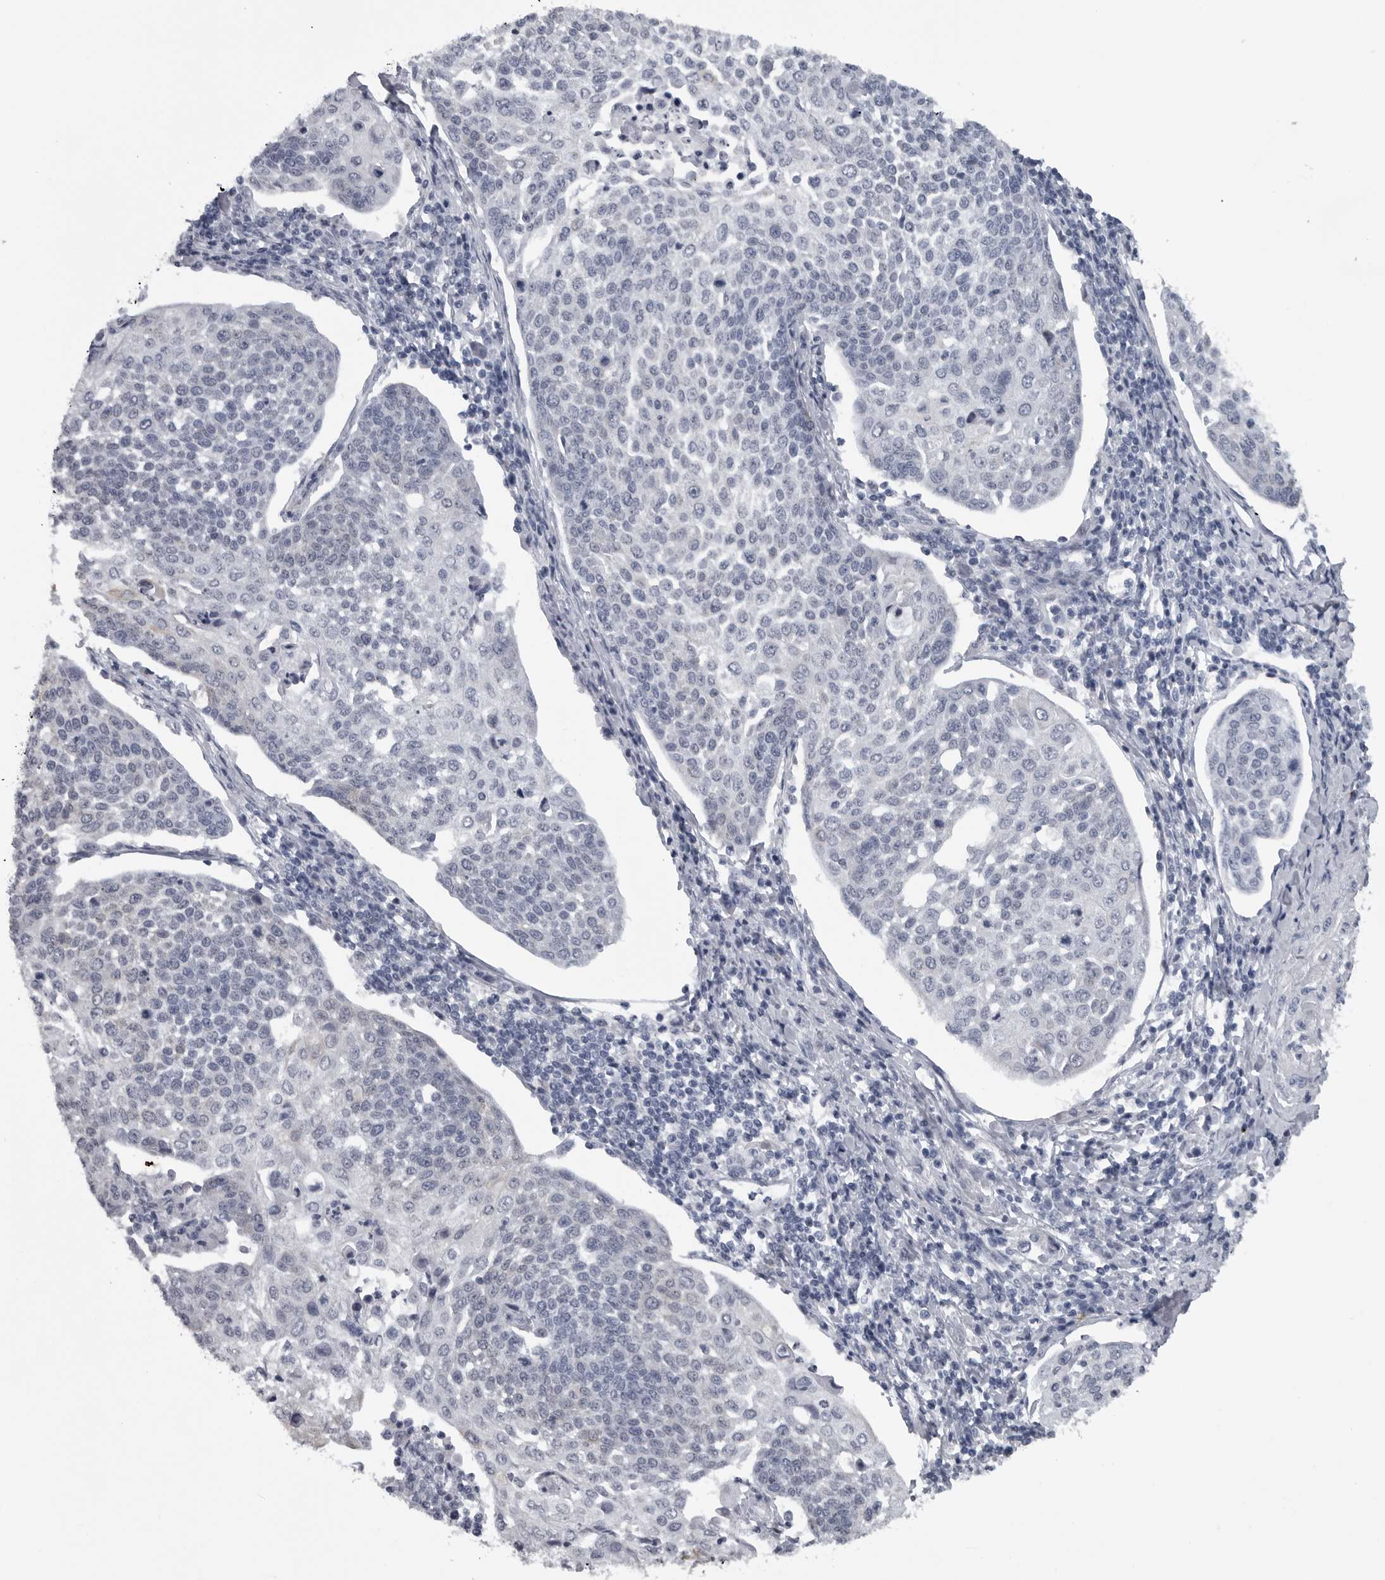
{"staining": {"intensity": "negative", "quantity": "none", "location": "none"}, "tissue": "cervical cancer", "cell_type": "Tumor cells", "image_type": "cancer", "snomed": [{"axis": "morphology", "description": "Squamous cell carcinoma, NOS"}, {"axis": "topography", "description": "Cervix"}], "caption": "Micrograph shows no significant protein positivity in tumor cells of squamous cell carcinoma (cervical). (DAB immunohistochemistry visualized using brightfield microscopy, high magnification).", "gene": "LYSMD1", "patient": {"sex": "female", "age": 34}}